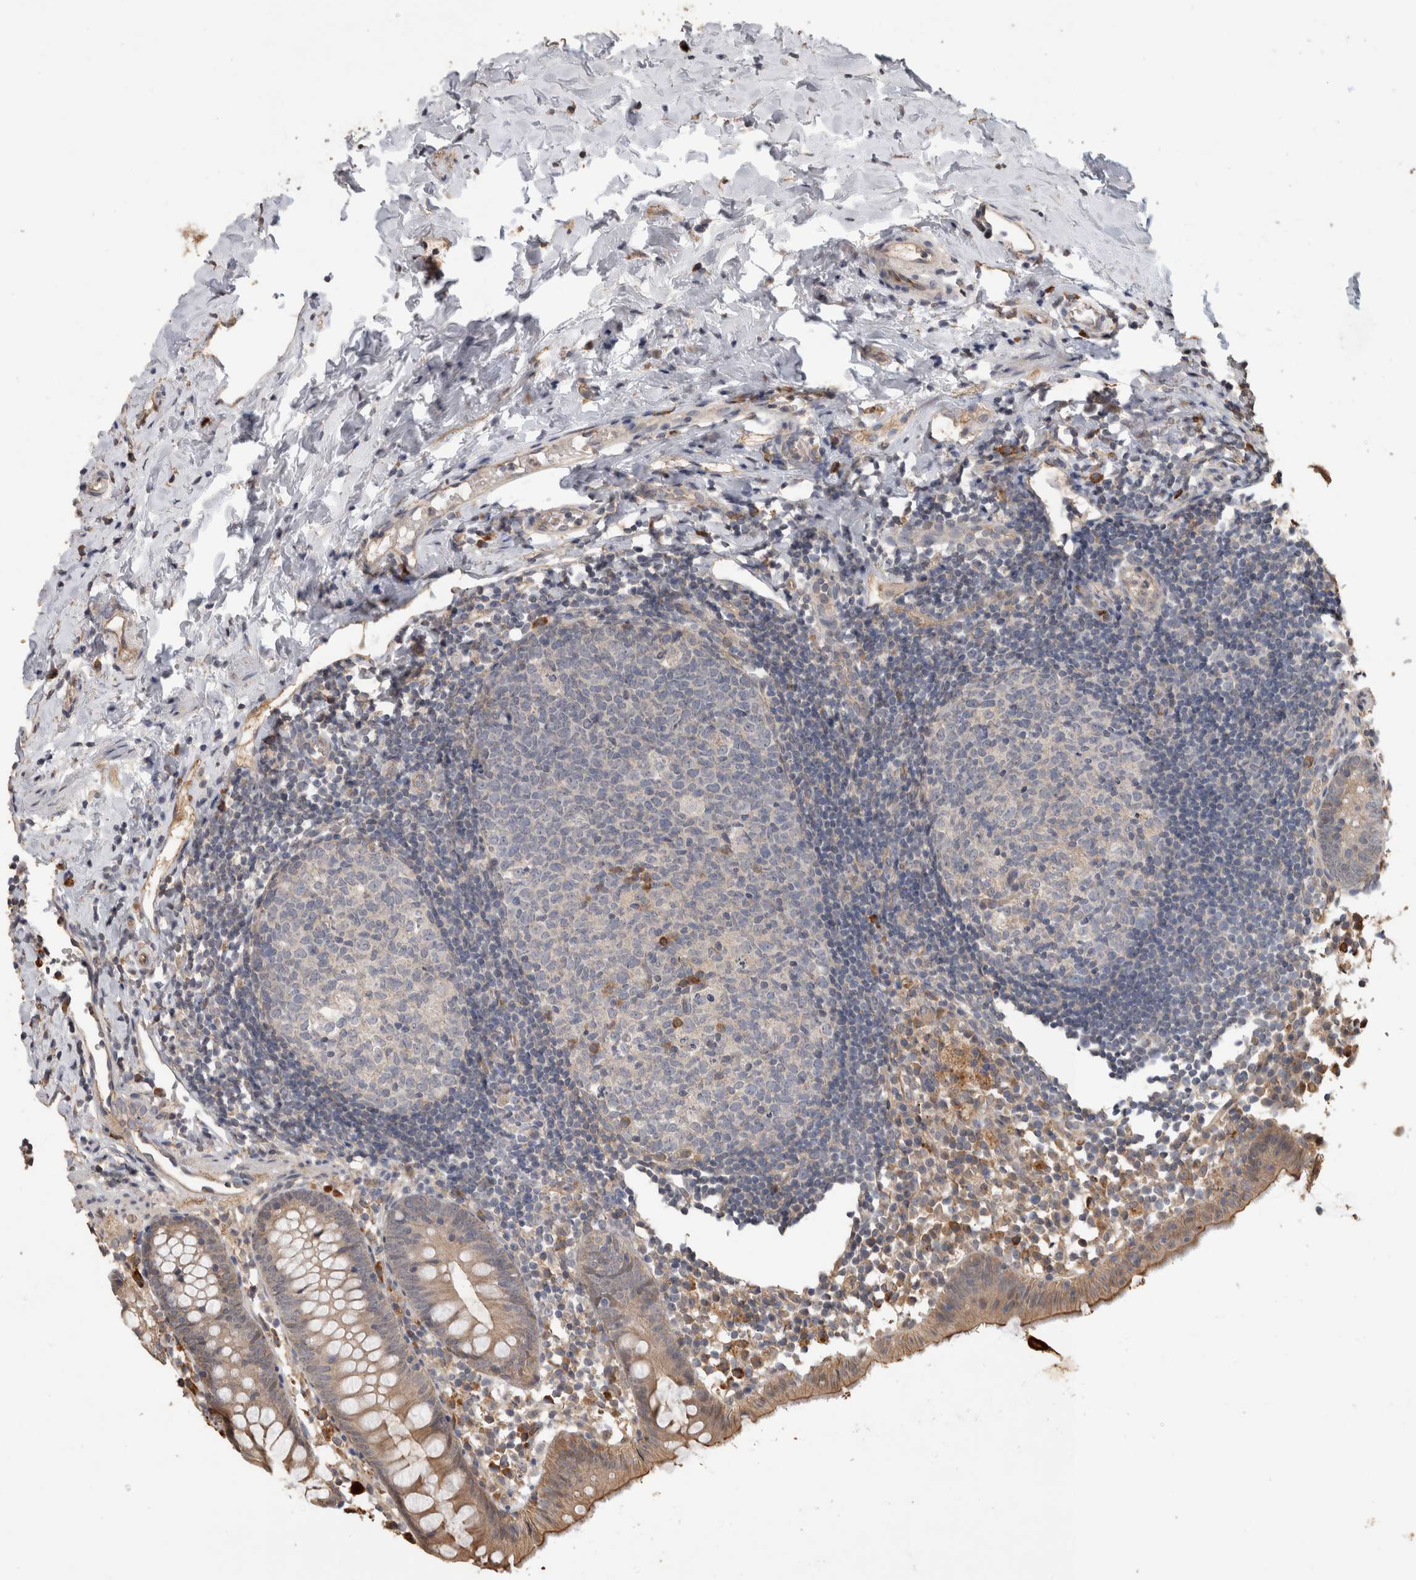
{"staining": {"intensity": "moderate", "quantity": "25%-75%", "location": "cytoplasmic/membranous"}, "tissue": "appendix", "cell_type": "Glandular cells", "image_type": "normal", "snomed": [{"axis": "morphology", "description": "Normal tissue, NOS"}, {"axis": "topography", "description": "Appendix"}], "caption": "Immunohistochemistry histopathology image of normal appendix: human appendix stained using immunohistochemistry shows medium levels of moderate protein expression localized specifically in the cytoplasmic/membranous of glandular cells, appearing as a cytoplasmic/membranous brown color.", "gene": "RHPN1", "patient": {"sex": "female", "age": 20}}